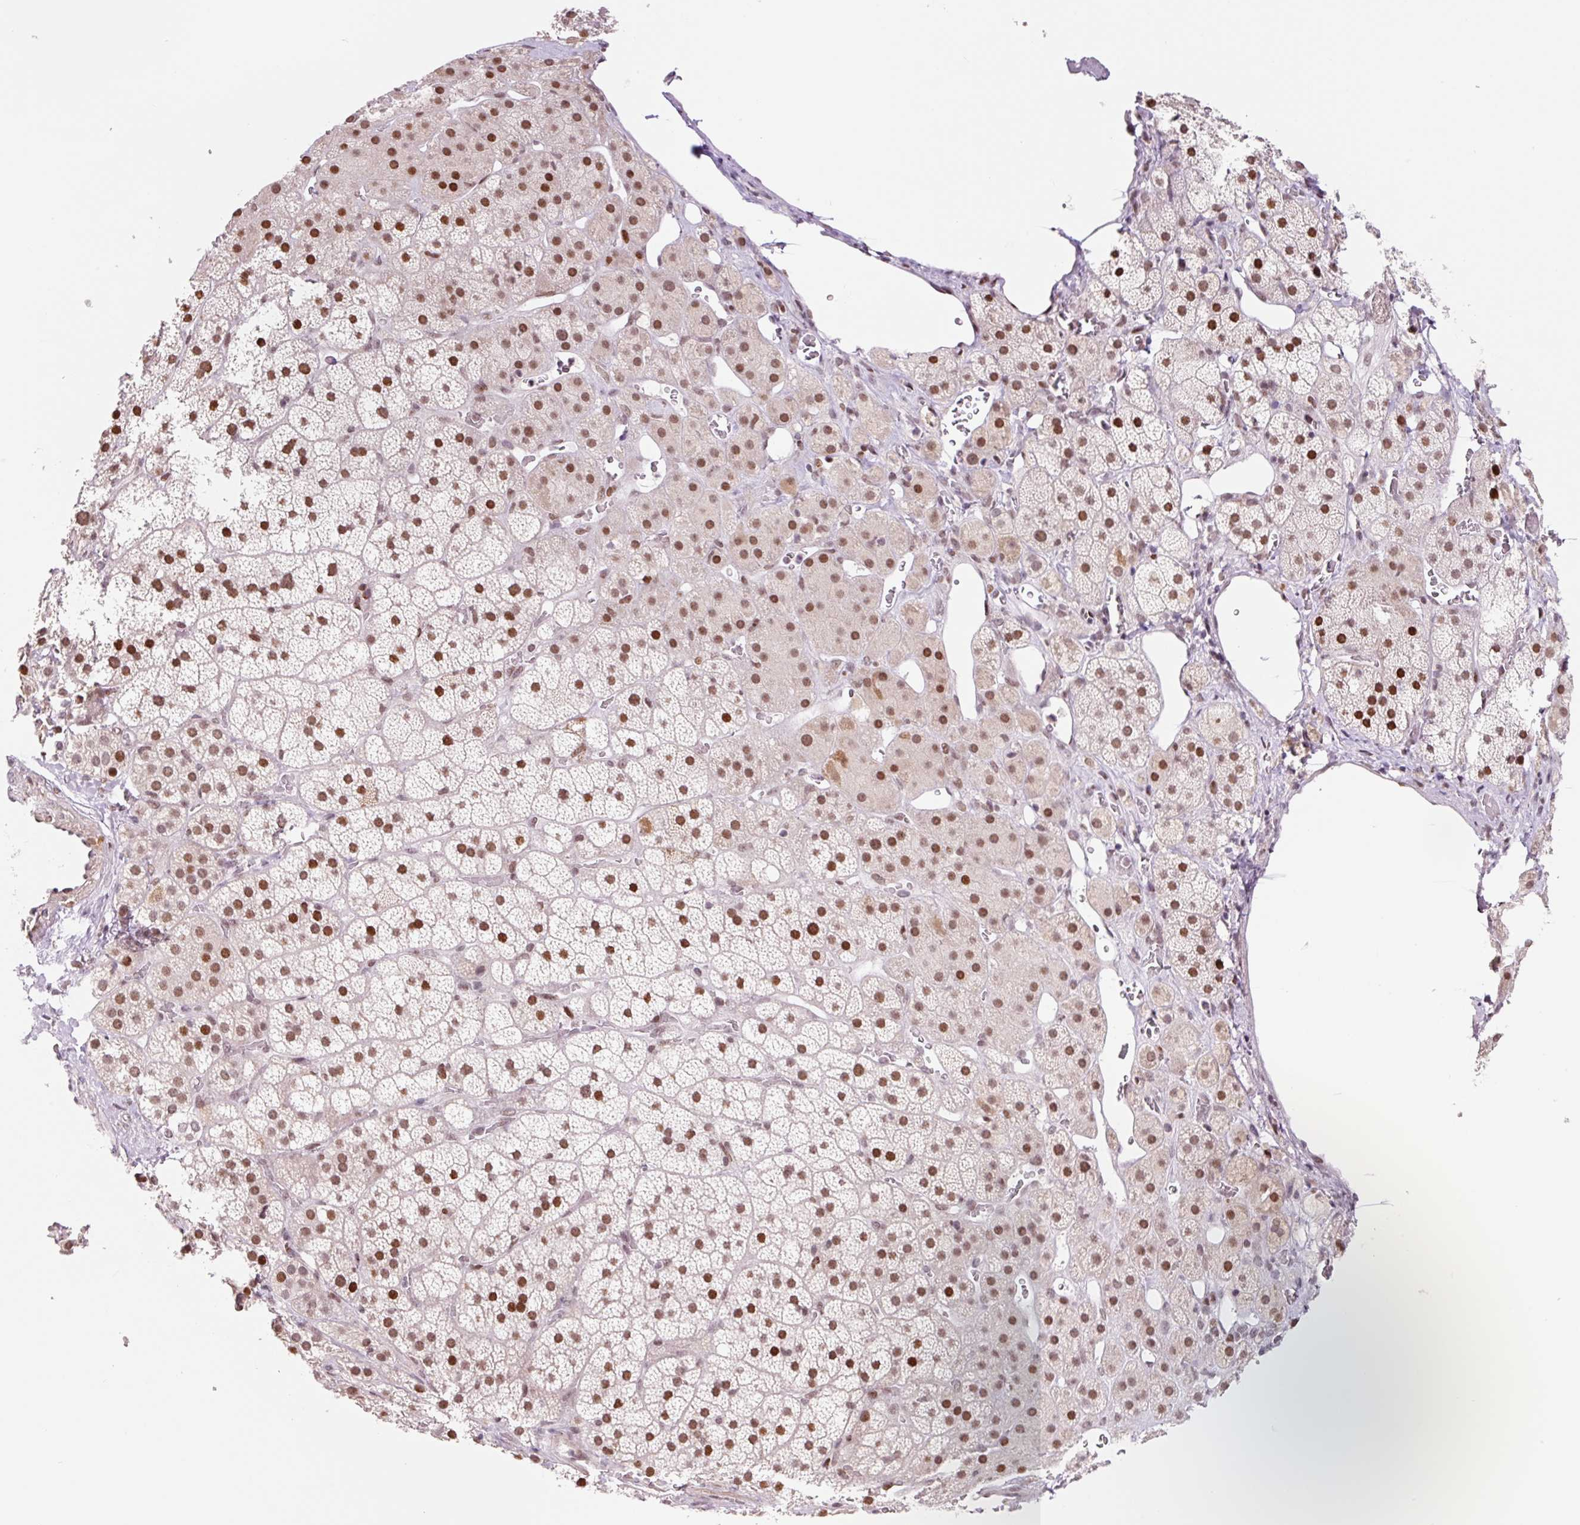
{"staining": {"intensity": "moderate", "quantity": ">75%", "location": "nuclear"}, "tissue": "adrenal gland", "cell_type": "Glandular cells", "image_type": "normal", "snomed": [{"axis": "morphology", "description": "Normal tissue, NOS"}, {"axis": "topography", "description": "Adrenal gland"}], "caption": "Benign adrenal gland shows moderate nuclear staining in about >75% of glandular cells, visualized by immunohistochemistry.", "gene": "CCNL2", "patient": {"sex": "male", "age": 57}}